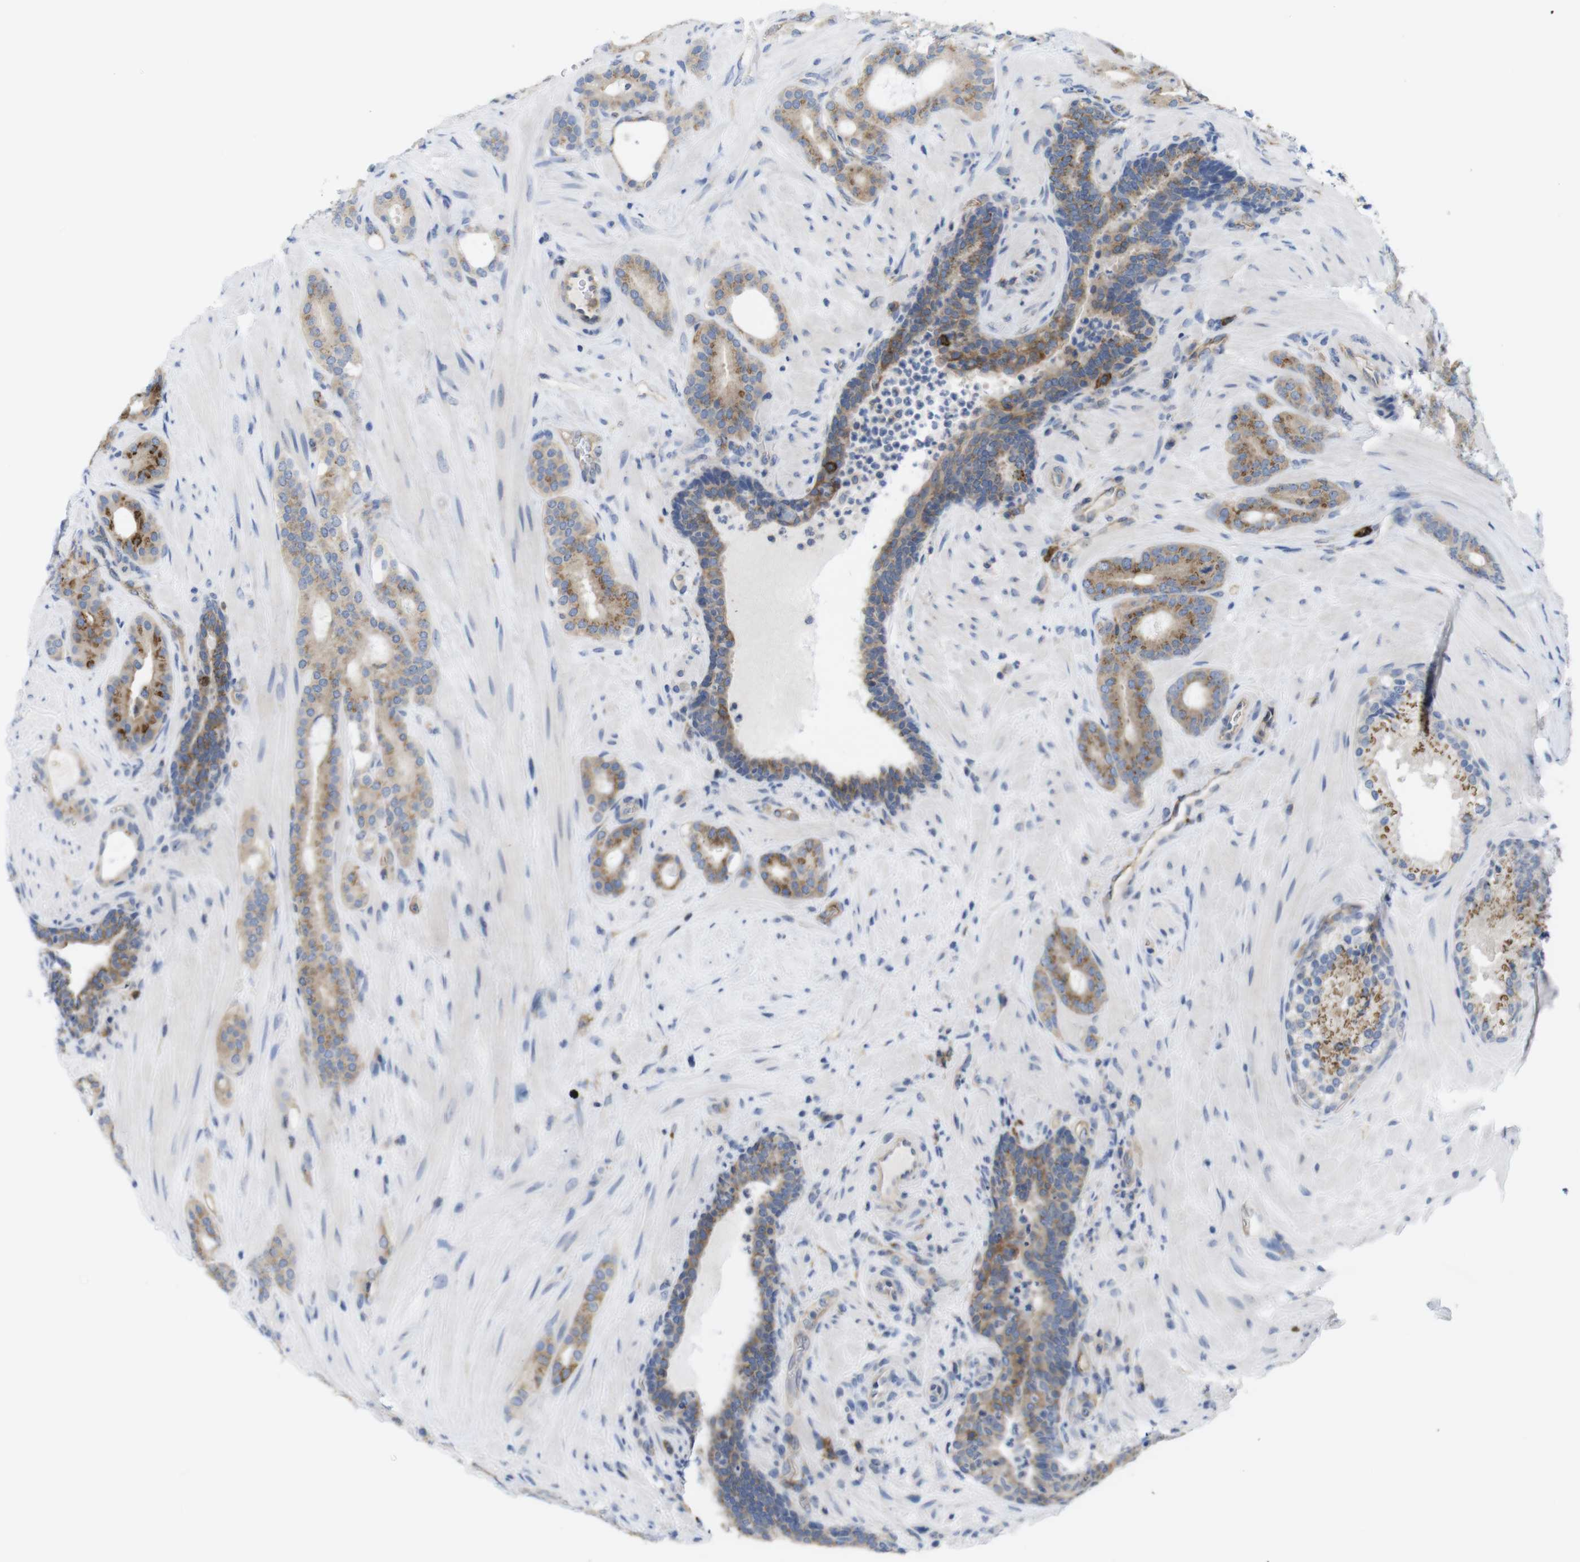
{"staining": {"intensity": "moderate", "quantity": ">75%", "location": "cytoplasmic/membranous"}, "tissue": "prostate cancer", "cell_type": "Tumor cells", "image_type": "cancer", "snomed": [{"axis": "morphology", "description": "Adenocarcinoma, Low grade"}, {"axis": "topography", "description": "Prostate"}], "caption": "A high-resolution micrograph shows immunohistochemistry (IHC) staining of prostate low-grade adenocarcinoma, which displays moderate cytoplasmic/membranous expression in about >75% of tumor cells.", "gene": "CCR6", "patient": {"sex": "male", "age": 63}}